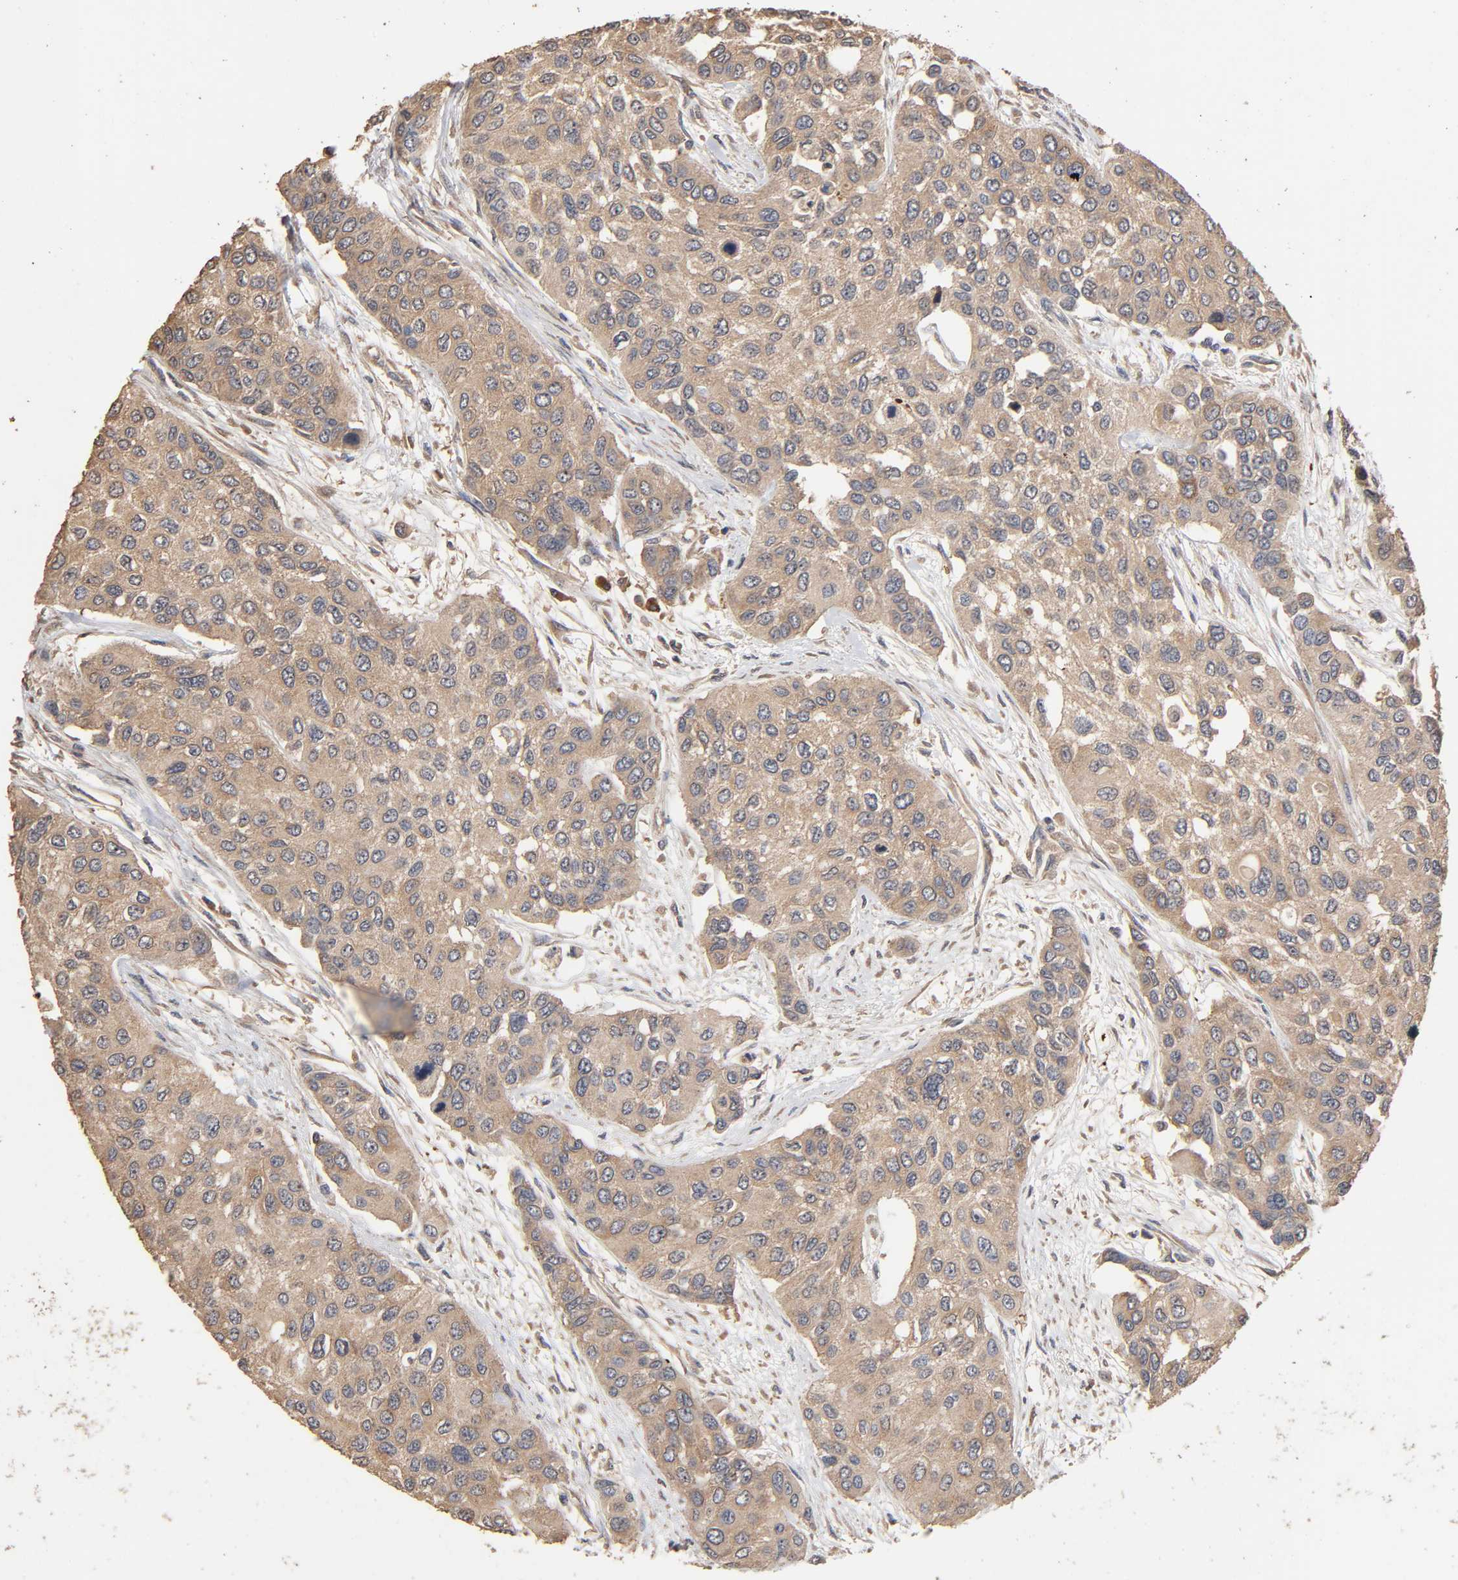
{"staining": {"intensity": "weak", "quantity": ">75%", "location": "cytoplasmic/membranous"}, "tissue": "urothelial cancer", "cell_type": "Tumor cells", "image_type": "cancer", "snomed": [{"axis": "morphology", "description": "Urothelial carcinoma, High grade"}, {"axis": "topography", "description": "Urinary bladder"}], "caption": "Urothelial cancer tissue displays weak cytoplasmic/membranous staining in approximately >75% of tumor cells, visualized by immunohistochemistry. Immunohistochemistry (ihc) stains the protein in brown and the nuclei are stained blue.", "gene": "ARHGEF7", "patient": {"sex": "female", "age": 56}}